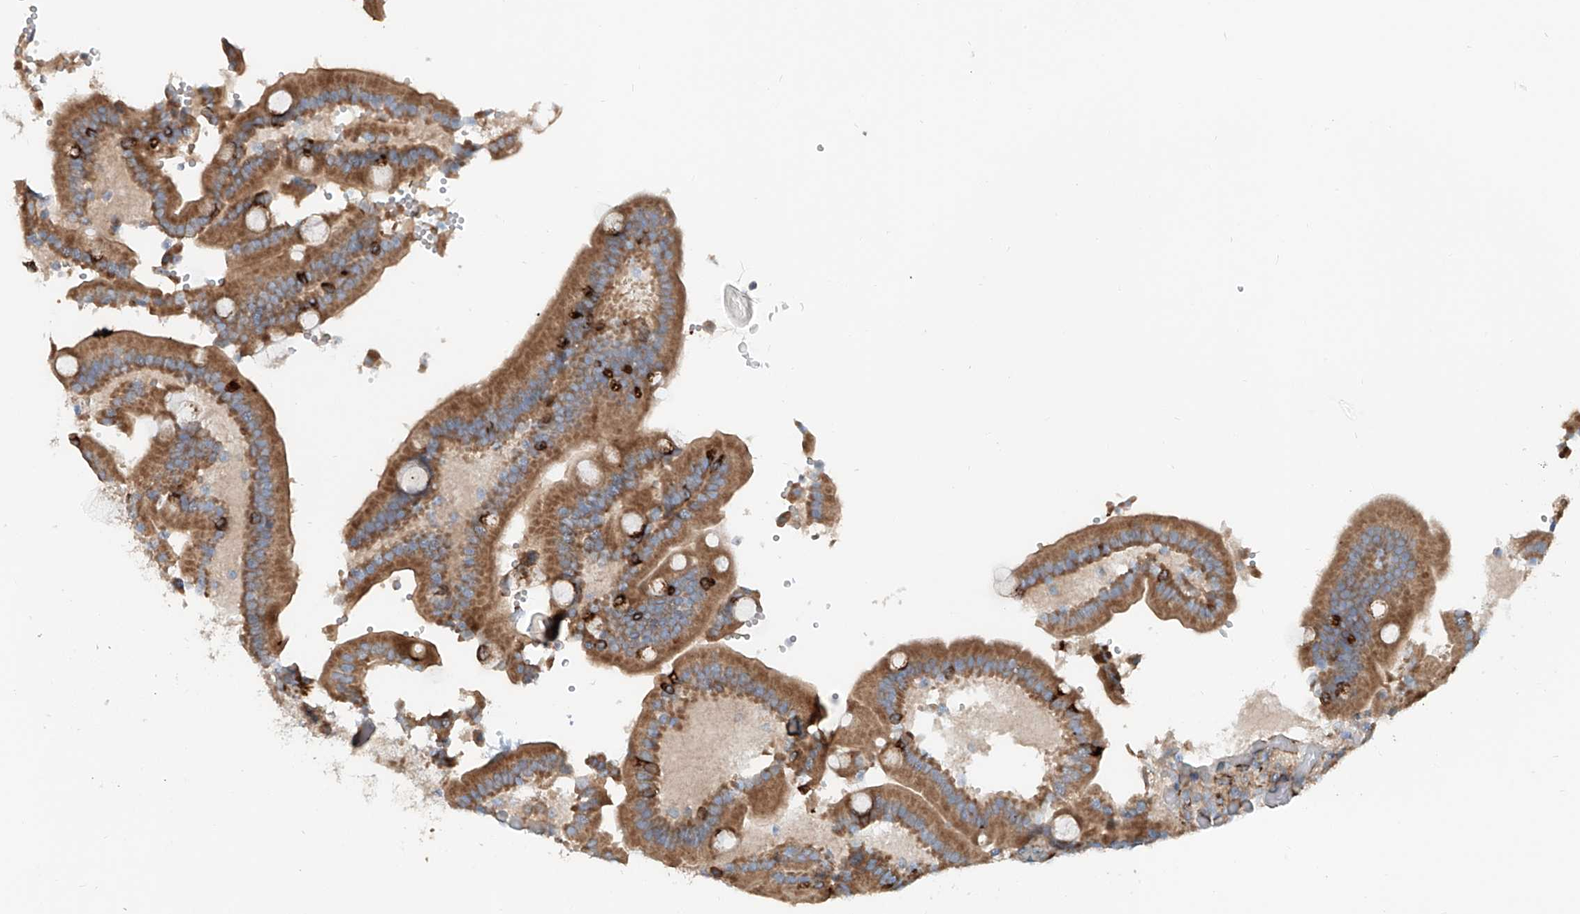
{"staining": {"intensity": "moderate", "quantity": ">75%", "location": "cytoplasmic/membranous"}, "tissue": "duodenum", "cell_type": "Glandular cells", "image_type": "normal", "snomed": [{"axis": "morphology", "description": "Normal tissue, NOS"}, {"axis": "topography", "description": "Duodenum"}], "caption": "Glandular cells reveal medium levels of moderate cytoplasmic/membranous expression in approximately >75% of cells in unremarkable duodenum.", "gene": "SNAP29", "patient": {"sex": "female", "age": 62}}